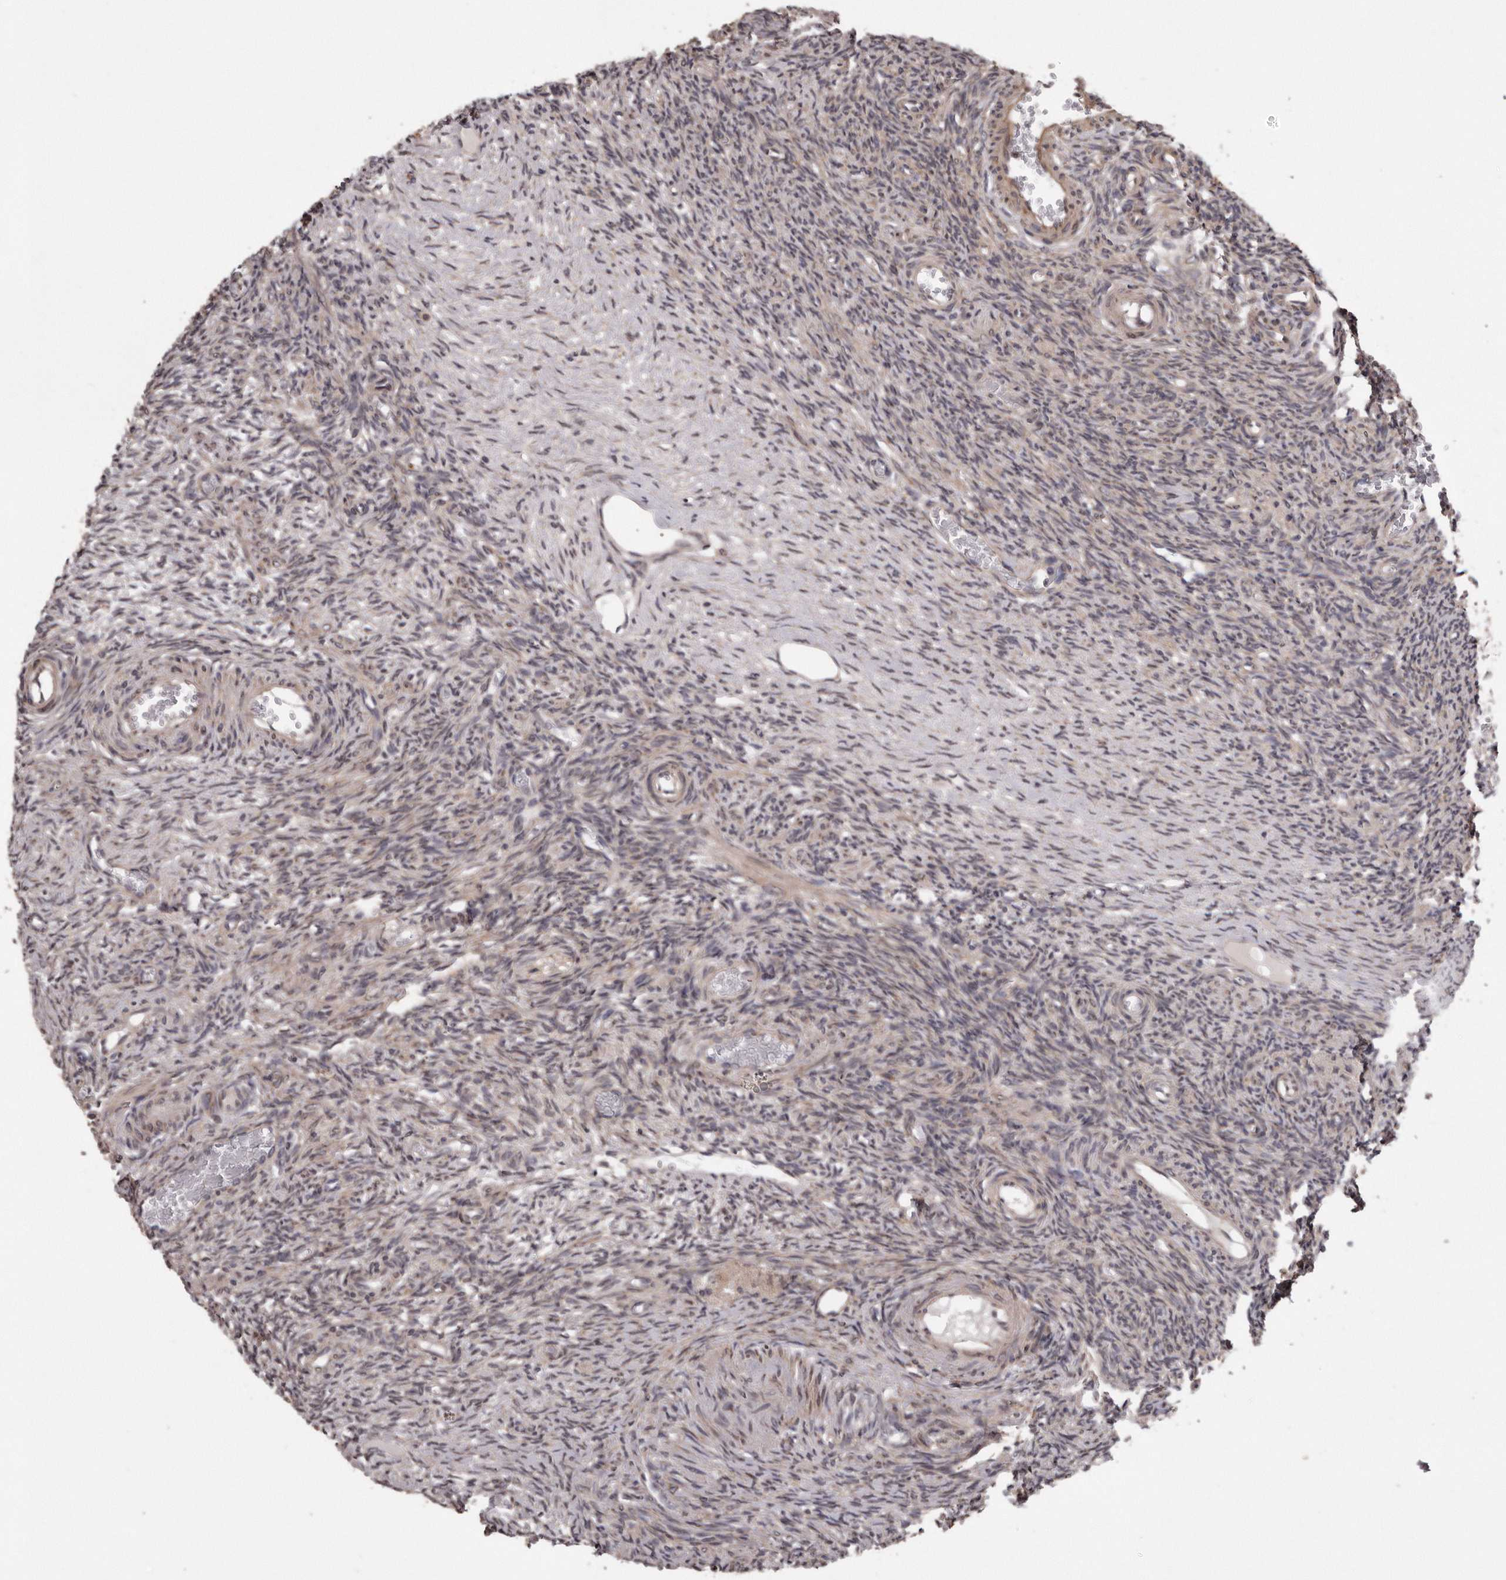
{"staining": {"intensity": "weak", "quantity": ">75%", "location": "cytoplasmic/membranous"}, "tissue": "ovary", "cell_type": "Follicle cells", "image_type": "normal", "snomed": [{"axis": "morphology", "description": "Normal tissue, NOS"}, {"axis": "topography", "description": "Ovary"}], "caption": "IHC micrograph of normal ovary stained for a protein (brown), which demonstrates low levels of weak cytoplasmic/membranous positivity in about >75% of follicle cells.", "gene": "ARMCX1", "patient": {"sex": "female", "age": 27}}